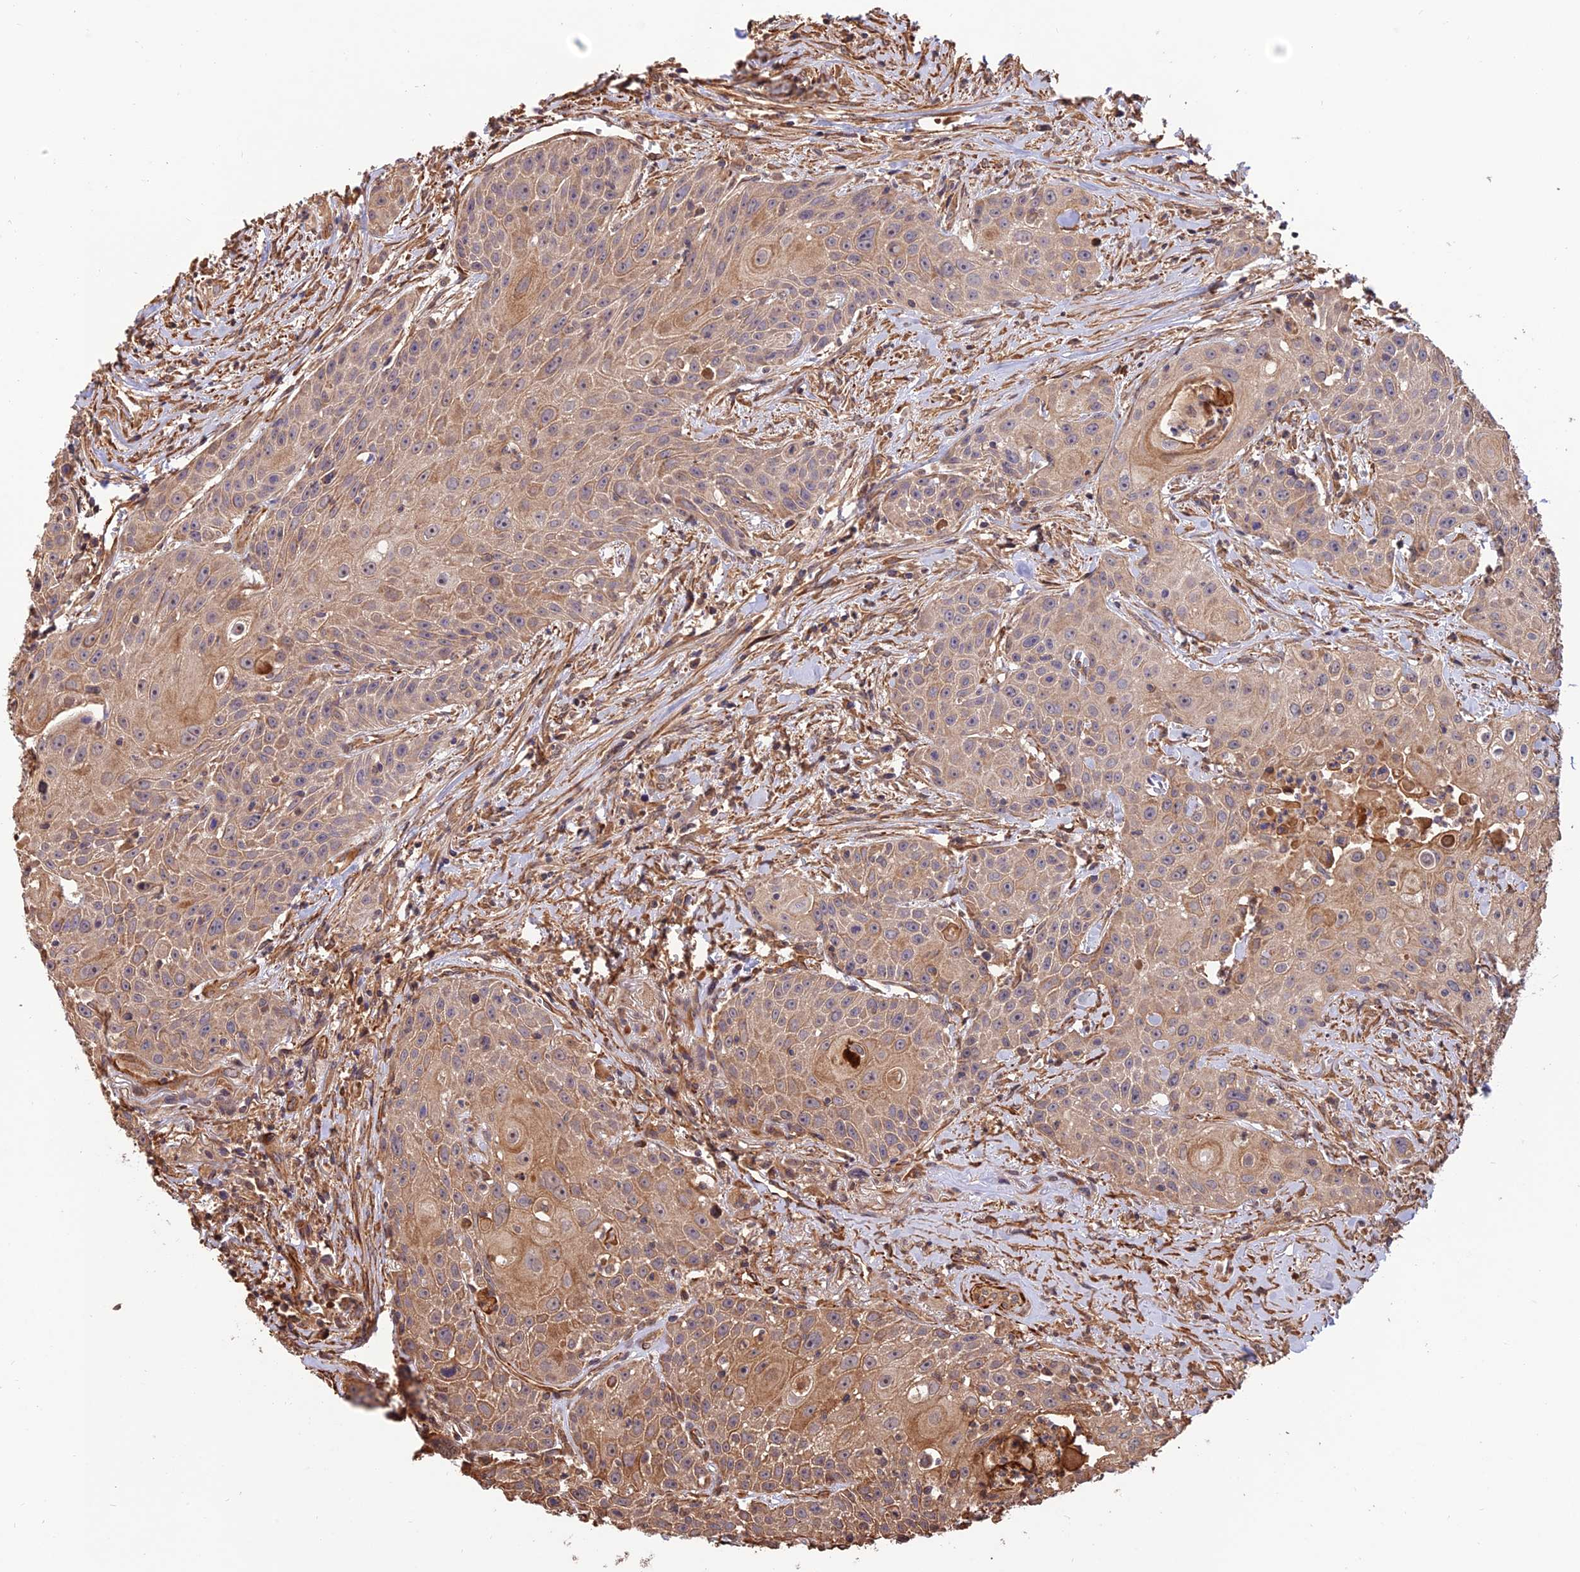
{"staining": {"intensity": "moderate", "quantity": ">75%", "location": "cytoplasmic/membranous"}, "tissue": "head and neck cancer", "cell_type": "Tumor cells", "image_type": "cancer", "snomed": [{"axis": "morphology", "description": "Squamous cell carcinoma, NOS"}, {"axis": "topography", "description": "Oral tissue"}, {"axis": "topography", "description": "Head-Neck"}], "caption": "Tumor cells display medium levels of moderate cytoplasmic/membranous expression in approximately >75% of cells in squamous cell carcinoma (head and neck).", "gene": "CREBL2", "patient": {"sex": "female", "age": 82}}